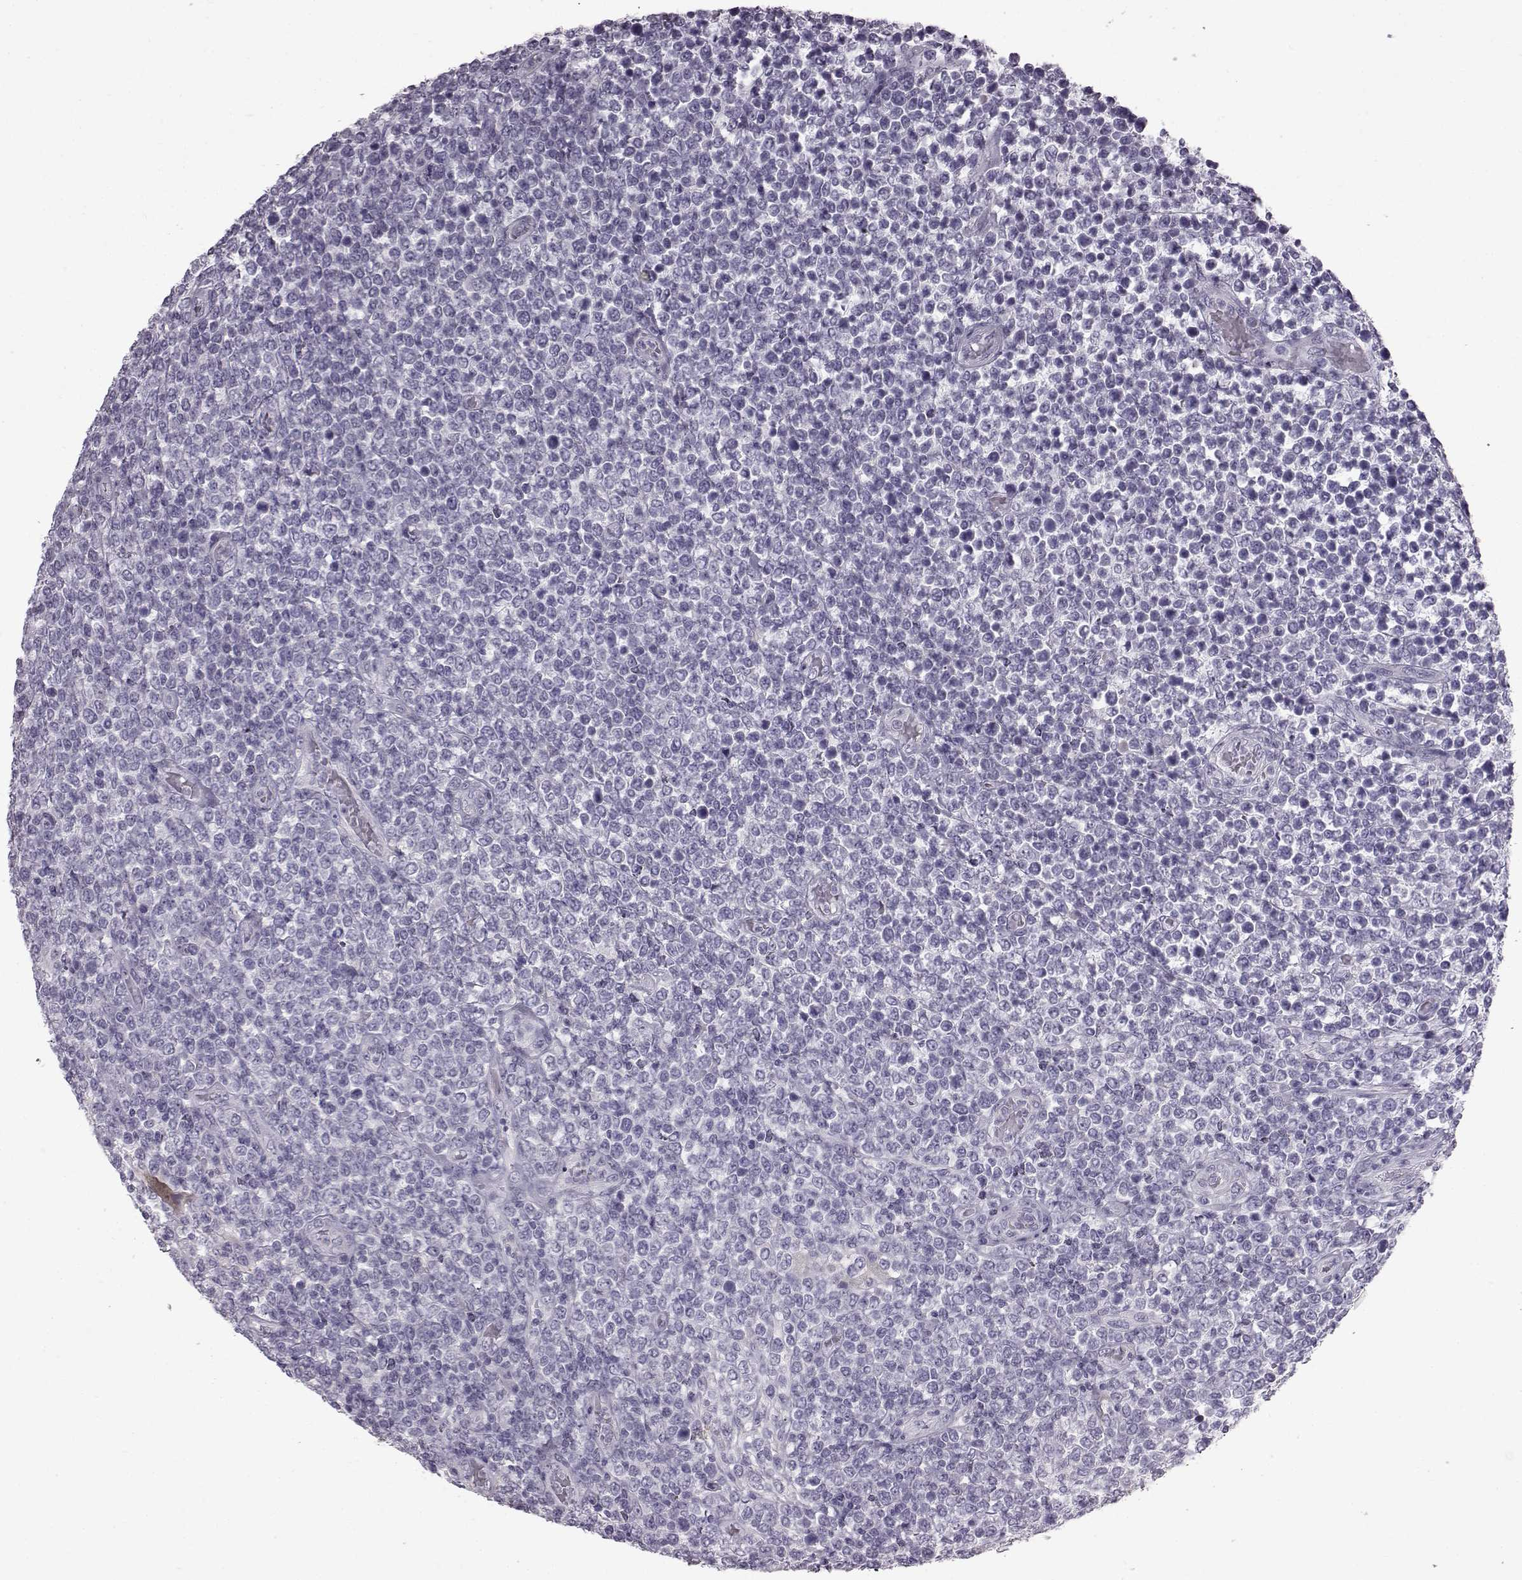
{"staining": {"intensity": "negative", "quantity": "none", "location": "none"}, "tissue": "lymphoma", "cell_type": "Tumor cells", "image_type": "cancer", "snomed": [{"axis": "morphology", "description": "Malignant lymphoma, non-Hodgkin's type, High grade"}, {"axis": "topography", "description": "Soft tissue"}], "caption": "This is a histopathology image of IHC staining of lymphoma, which shows no expression in tumor cells. (DAB (3,3'-diaminobenzidine) IHC, high magnification).", "gene": "SLC28A2", "patient": {"sex": "female", "age": 56}}